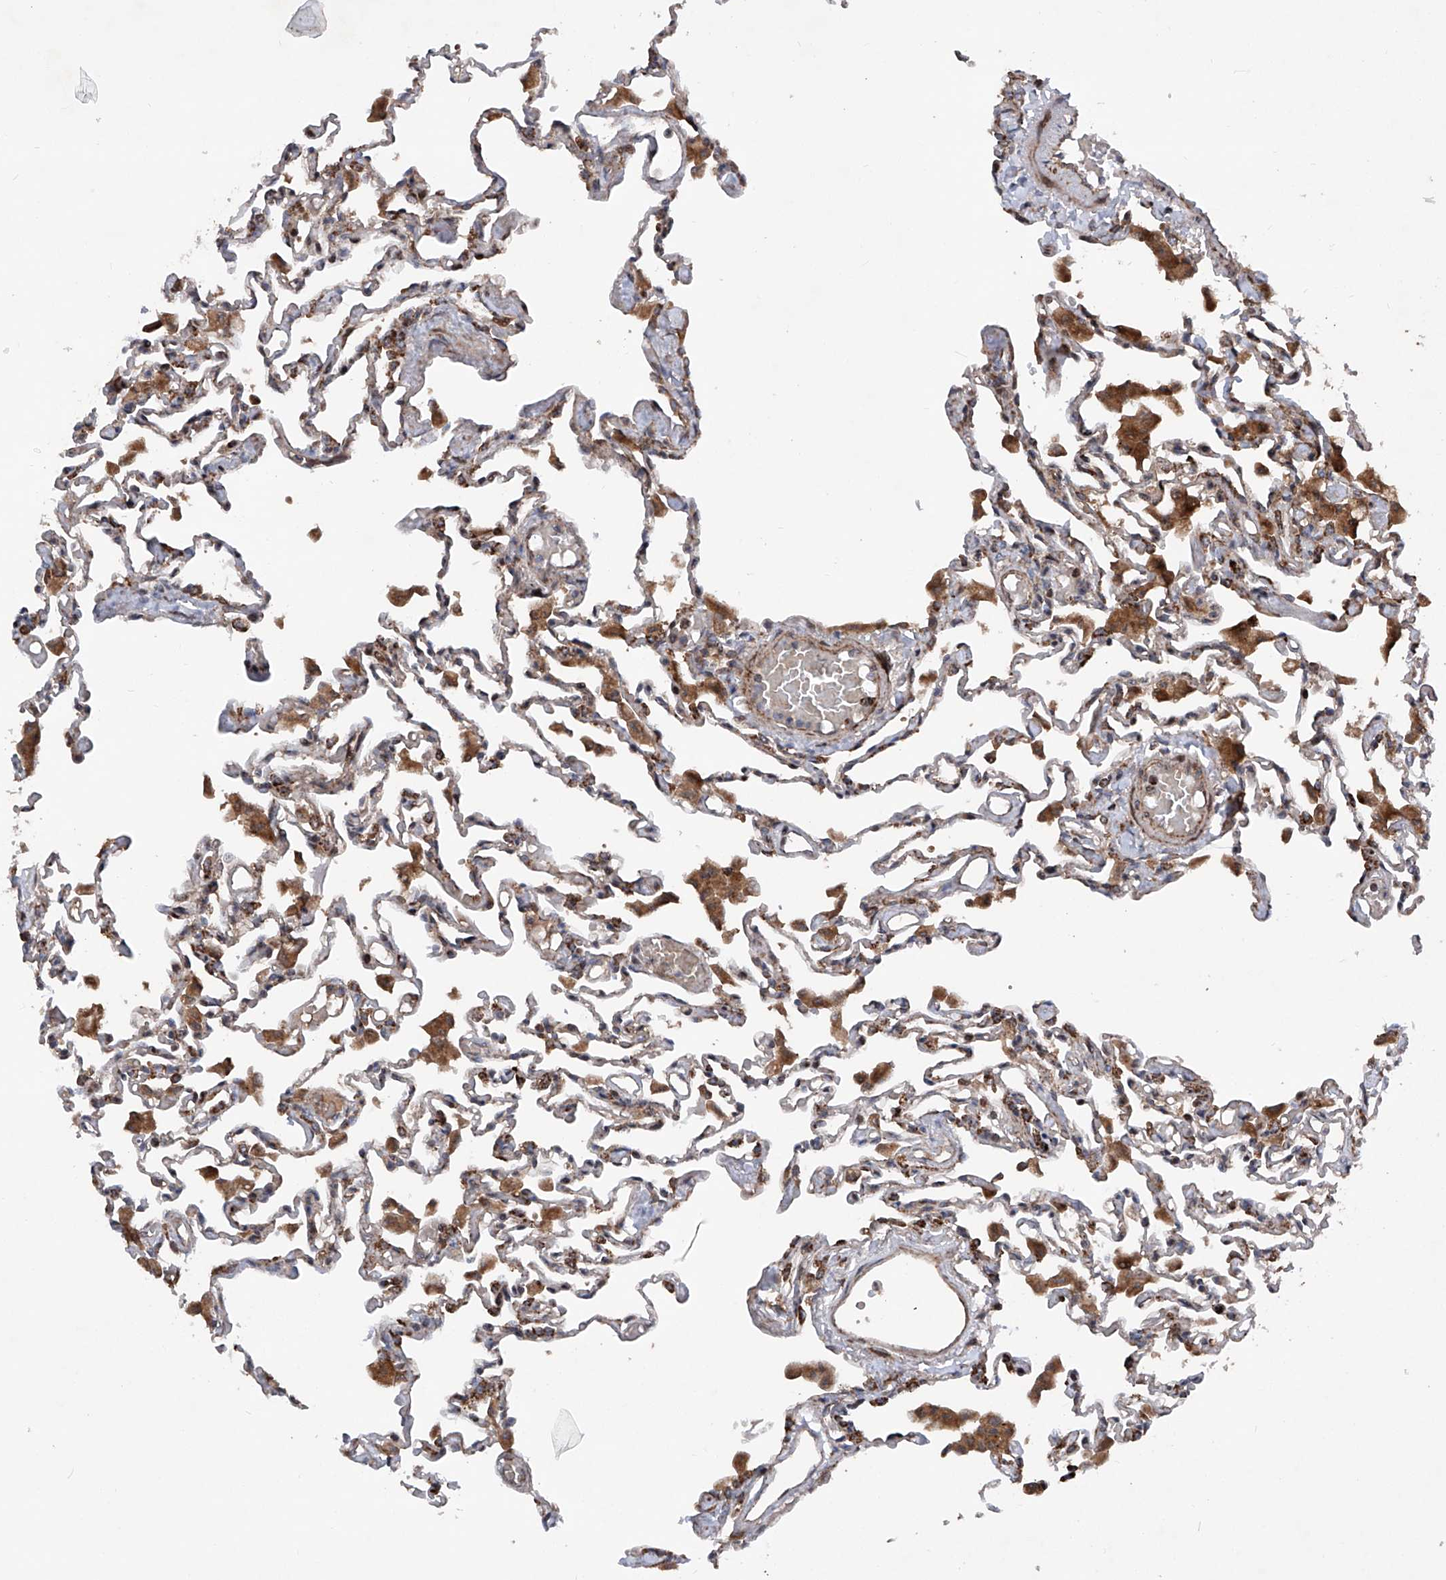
{"staining": {"intensity": "moderate", "quantity": "25%-75%", "location": "cytoplasmic/membranous"}, "tissue": "lung", "cell_type": "Alveolar cells", "image_type": "normal", "snomed": [{"axis": "morphology", "description": "Normal tissue, NOS"}, {"axis": "topography", "description": "Bronchus"}, {"axis": "topography", "description": "Lung"}], "caption": "Protein staining of unremarkable lung exhibits moderate cytoplasmic/membranous staining in approximately 25%-75% of alveolar cells.", "gene": "DAD1", "patient": {"sex": "female", "age": 49}}